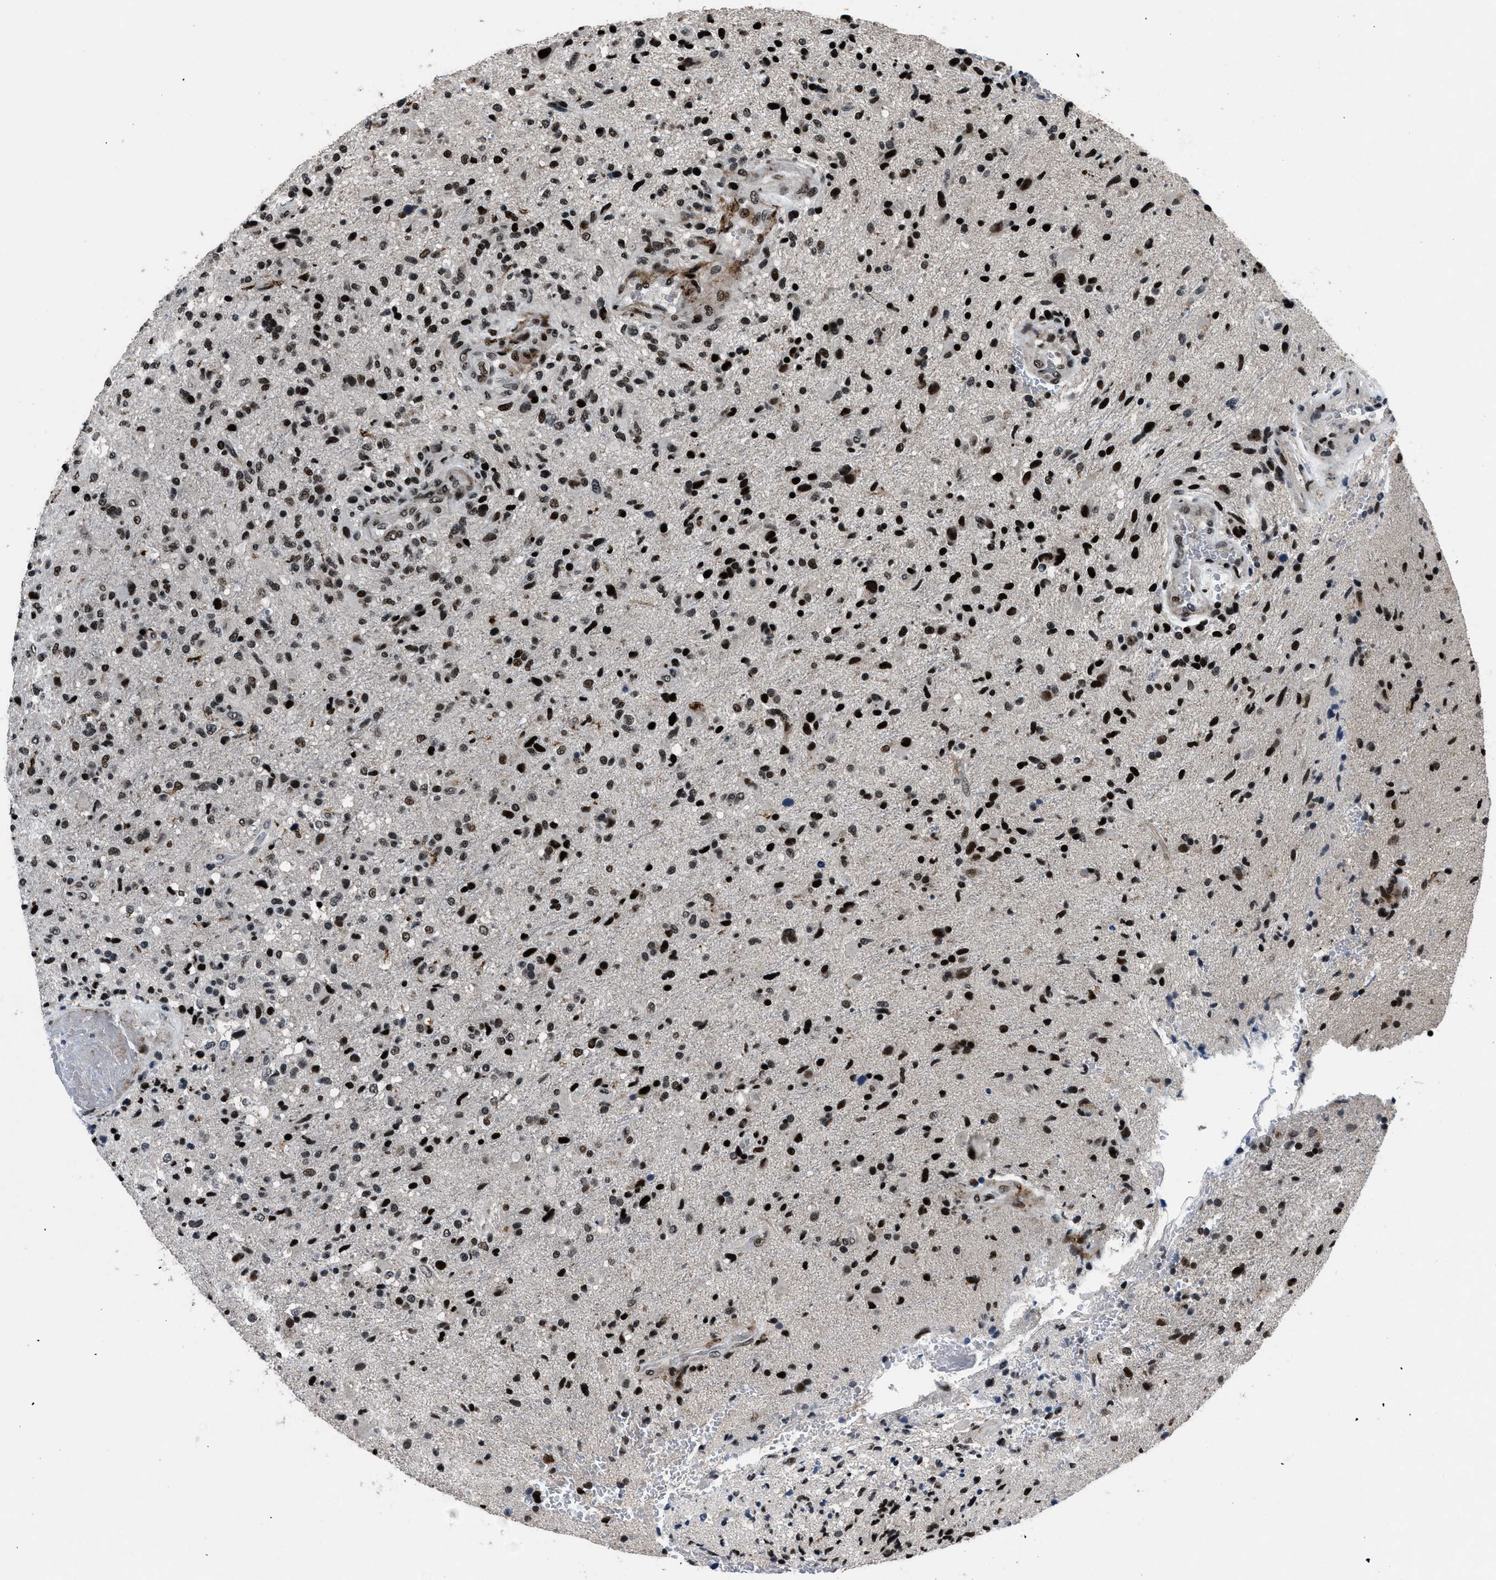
{"staining": {"intensity": "strong", "quantity": ">75%", "location": "nuclear"}, "tissue": "glioma", "cell_type": "Tumor cells", "image_type": "cancer", "snomed": [{"axis": "morphology", "description": "Glioma, malignant, High grade"}, {"axis": "topography", "description": "Brain"}], "caption": "Malignant glioma (high-grade) tissue exhibits strong nuclear expression in about >75% of tumor cells (DAB (3,3'-diaminobenzidine) IHC with brightfield microscopy, high magnification).", "gene": "SMARCB1", "patient": {"sex": "male", "age": 72}}